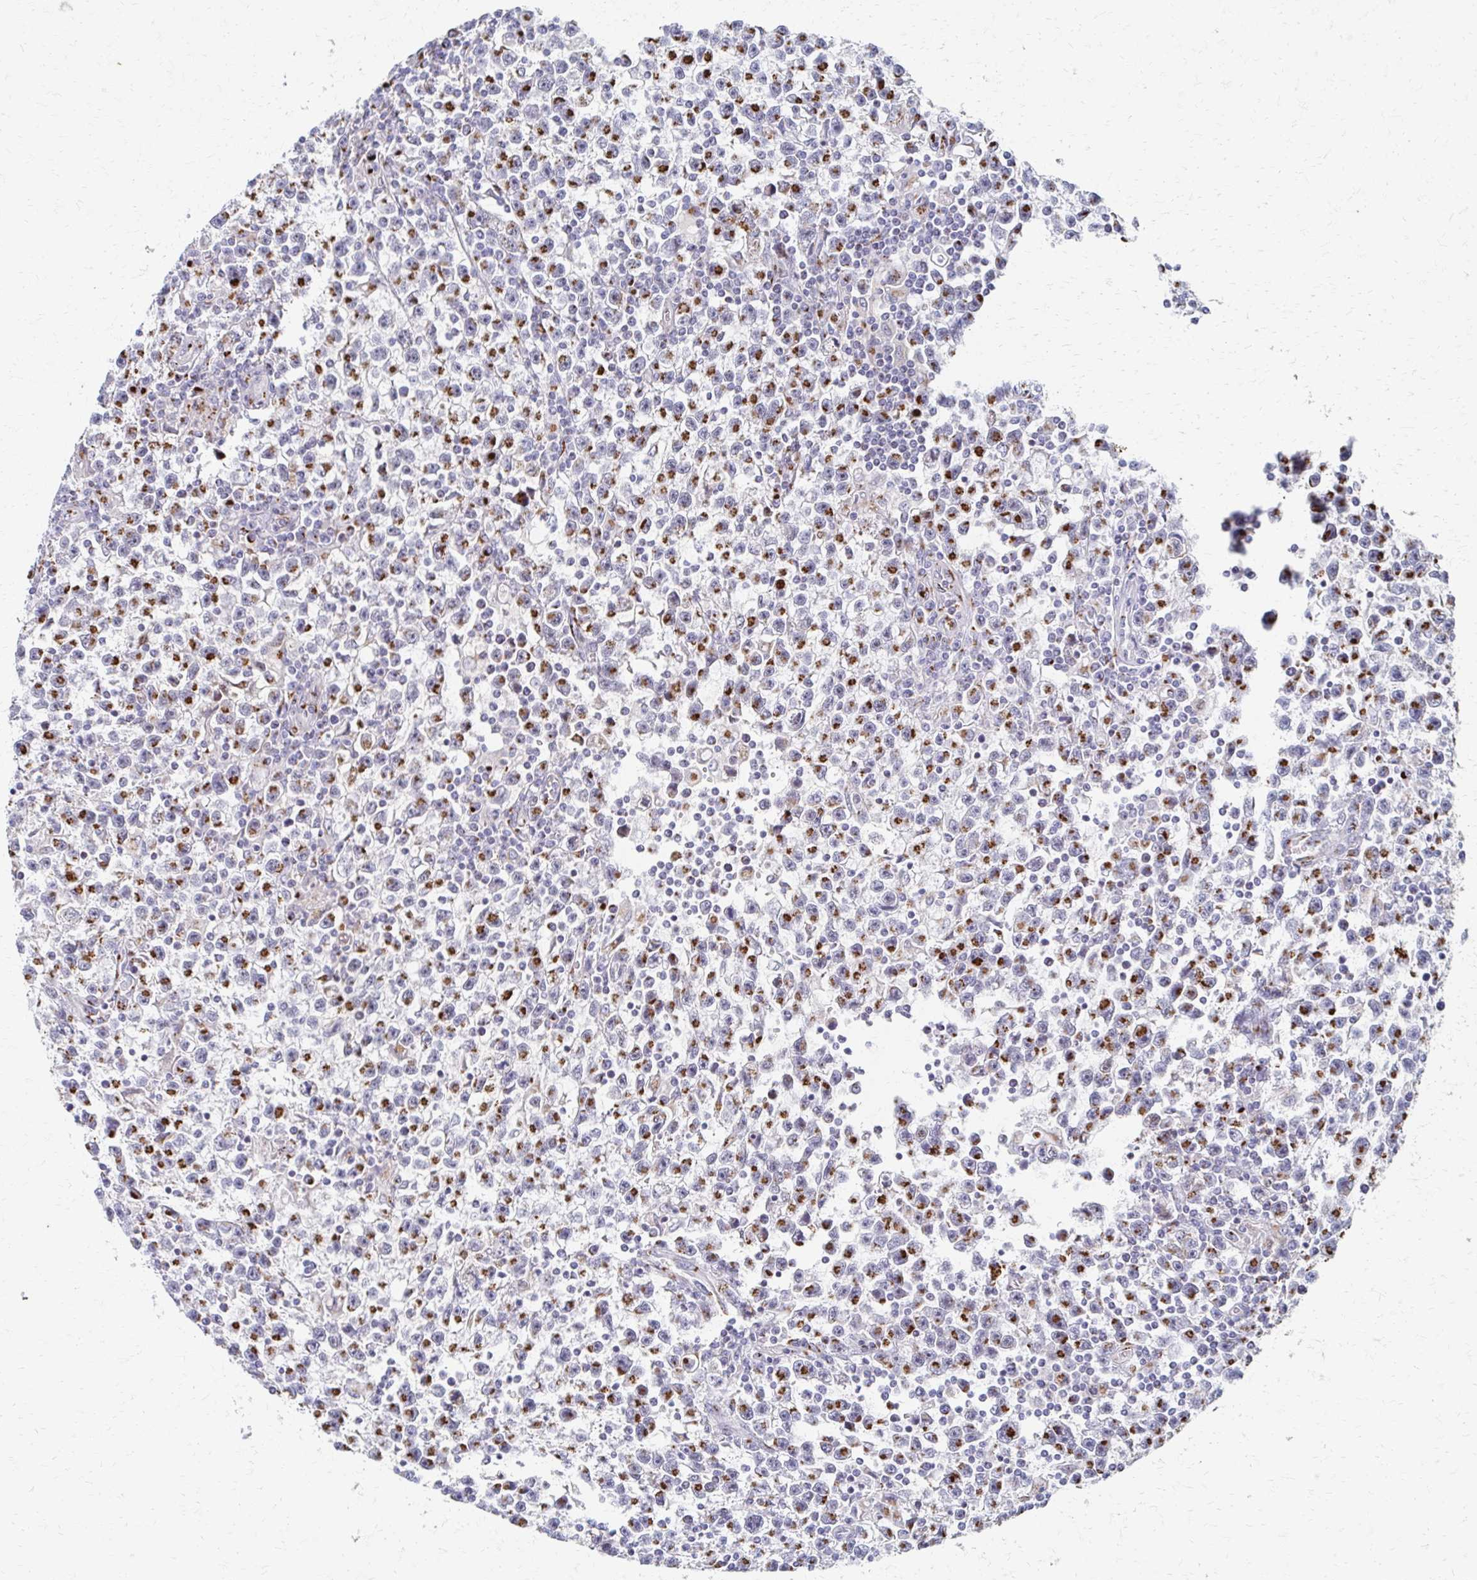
{"staining": {"intensity": "strong", "quantity": ">75%", "location": "cytoplasmic/membranous"}, "tissue": "testis cancer", "cell_type": "Tumor cells", "image_type": "cancer", "snomed": [{"axis": "morphology", "description": "Seminoma, NOS"}, {"axis": "topography", "description": "Testis"}], "caption": "Tumor cells demonstrate strong cytoplasmic/membranous staining in about >75% of cells in testis cancer (seminoma). (Brightfield microscopy of DAB IHC at high magnification).", "gene": "TM9SF1", "patient": {"sex": "male", "age": 31}}